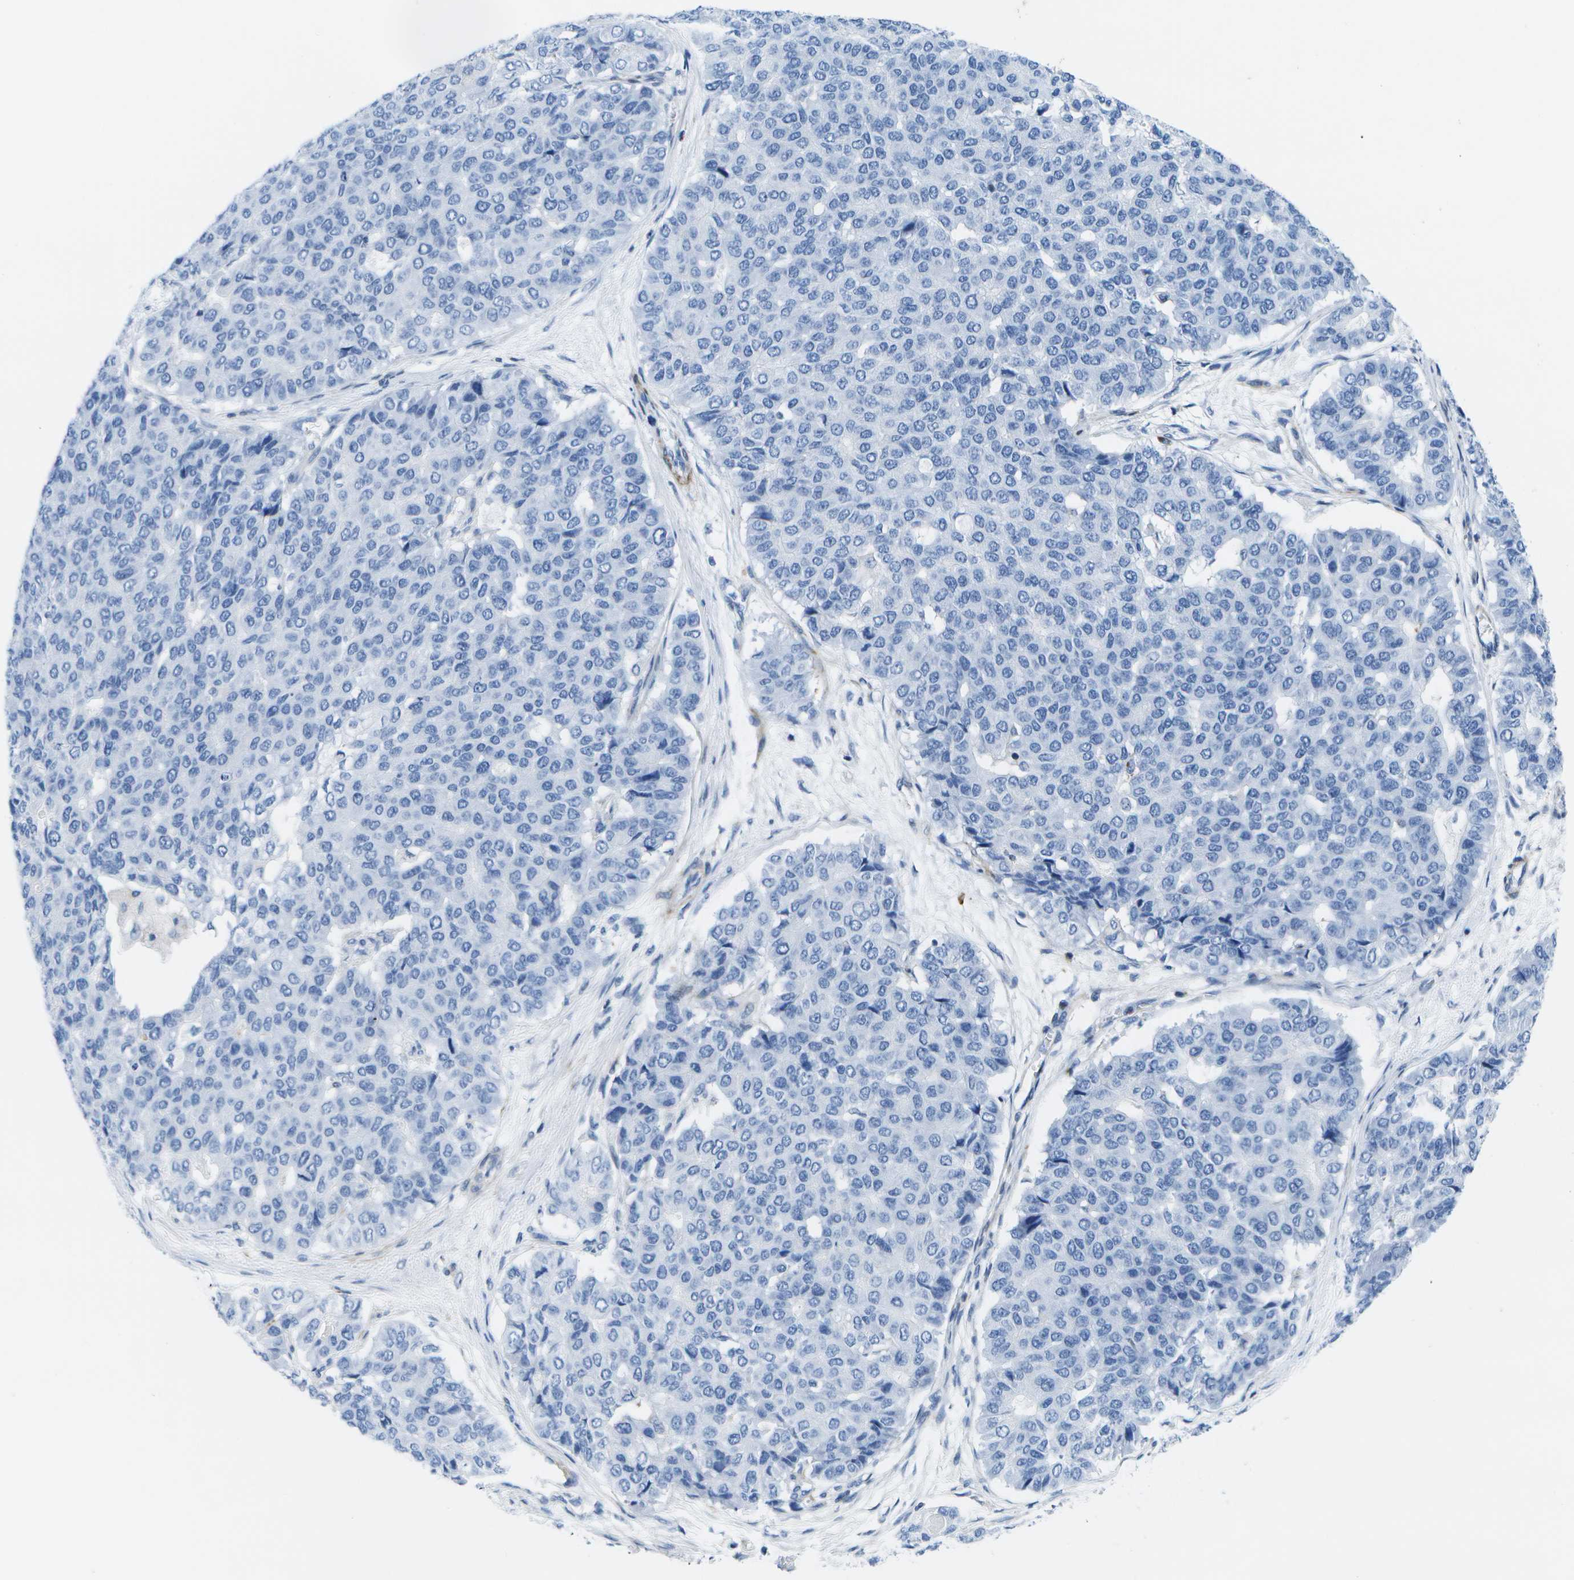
{"staining": {"intensity": "negative", "quantity": "none", "location": "none"}, "tissue": "pancreatic cancer", "cell_type": "Tumor cells", "image_type": "cancer", "snomed": [{"axis": "morphology", "description": "Adenocarcinoma, NOS"}, {"axis": "topography", "description": "Pancreas"}], "caption": "Immunohistochemistry (IHC) image of neoplastic tissue: pancreatic cancer (adenocarcinoma) stained with DAB (3,3'-diaminobenzidine) displays no significant protein staining in tumor cells.", "gene": "ADGRG6", "patient": {"sex": "male", "age": 50}}